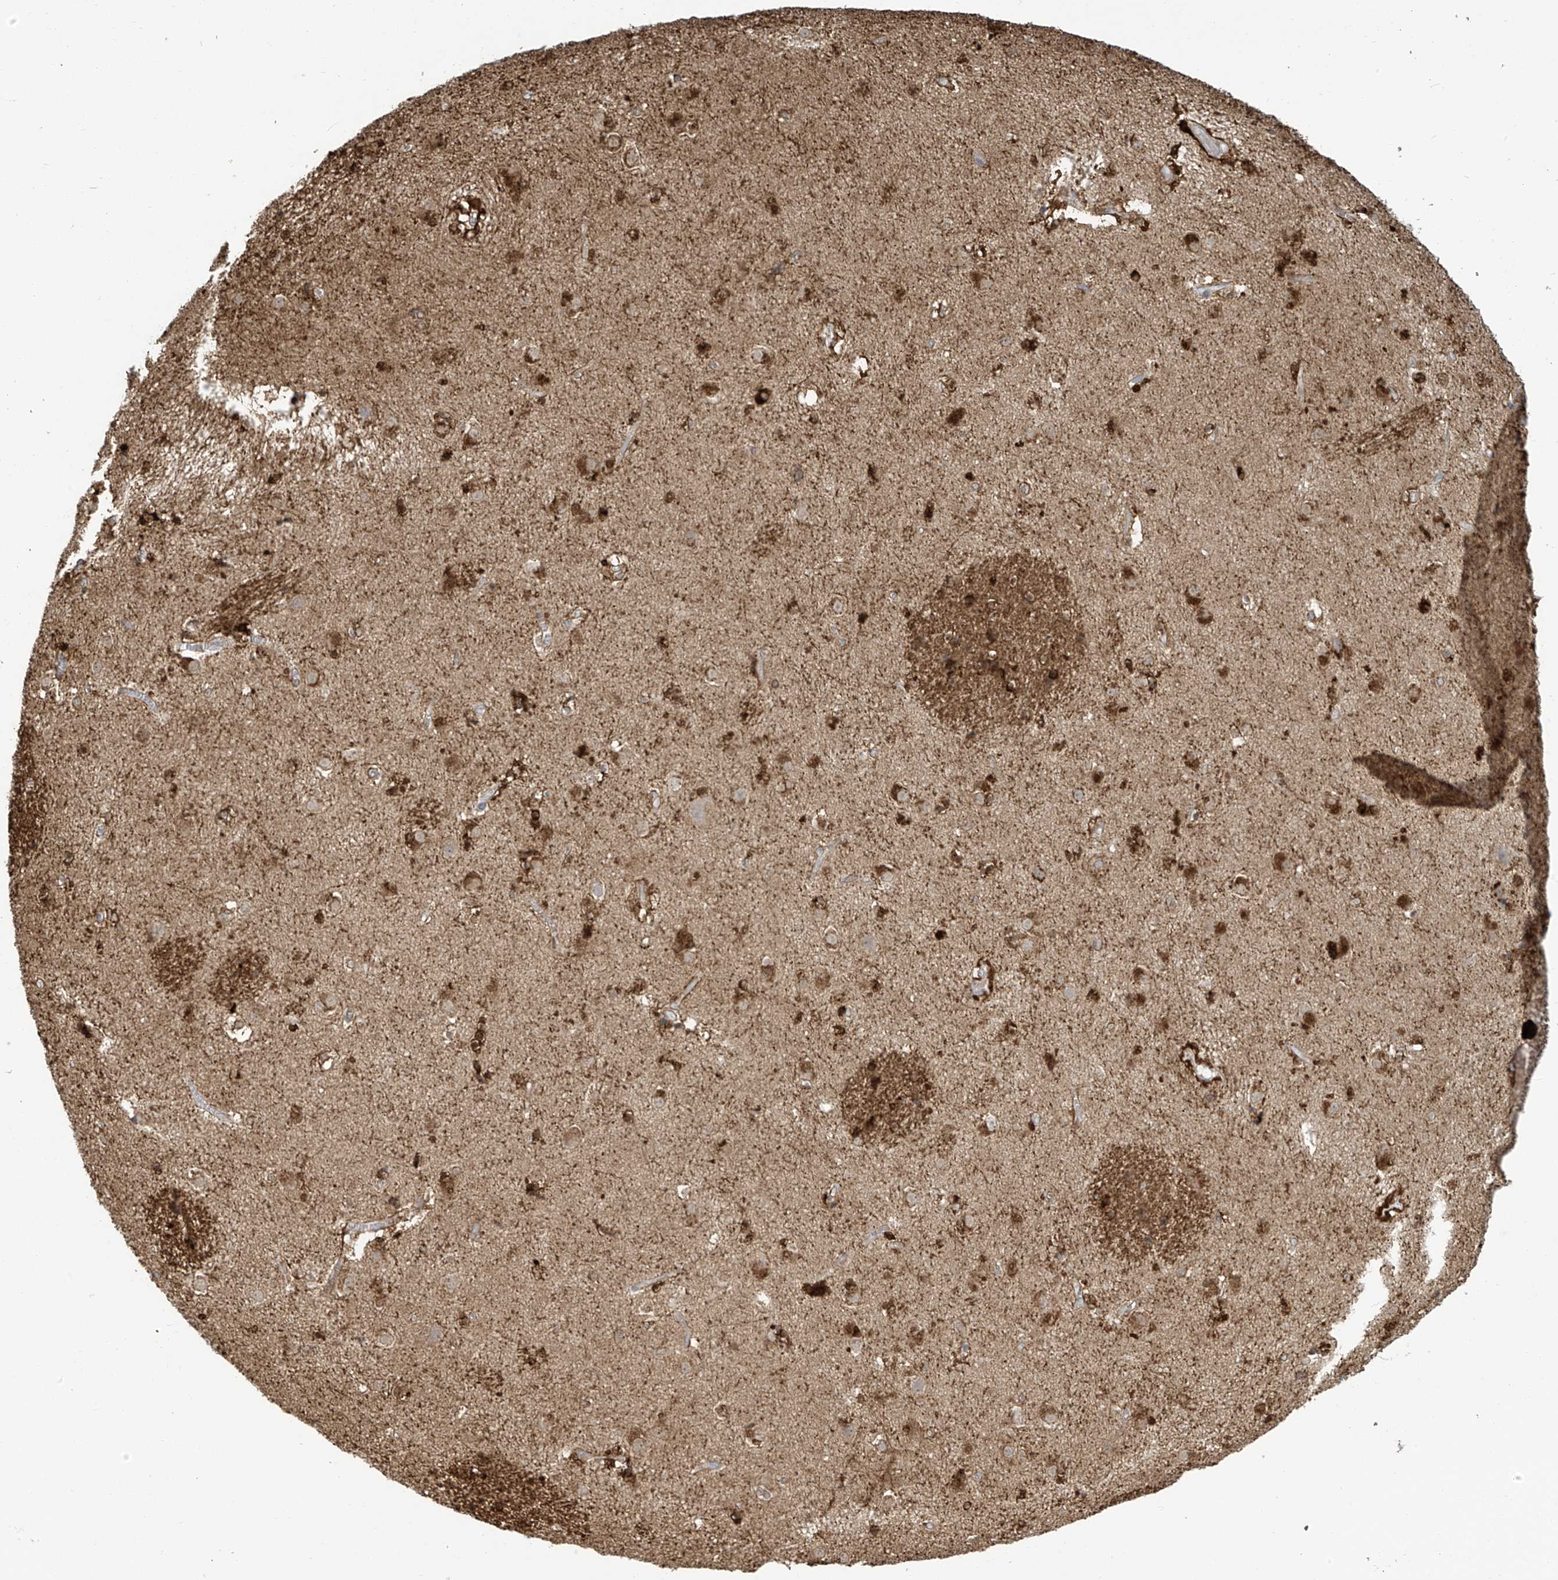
{"staining": {"intensity": "strong", "quantity": "25%-75%", "location": "cytoplasmic/membranous"}, "tissue": "caudate", "cell_type": "Glial cells", "image_type": "normal", "snomed": [{"axis": "morphology", "description": "Normal tissue, NOS"}, {"axis": "topography", "description": "Lateral ventricle wall"}], "caption": "Caudate stained with DAB (3,3'-diaminobenzidine) immunohistochemistry shows high levels of strong cytoplasmic/membranous positivity in about 25%-75% of glial cells.", "gene": "TAGAP", "patient": {"sex": "male", "age": 70}}